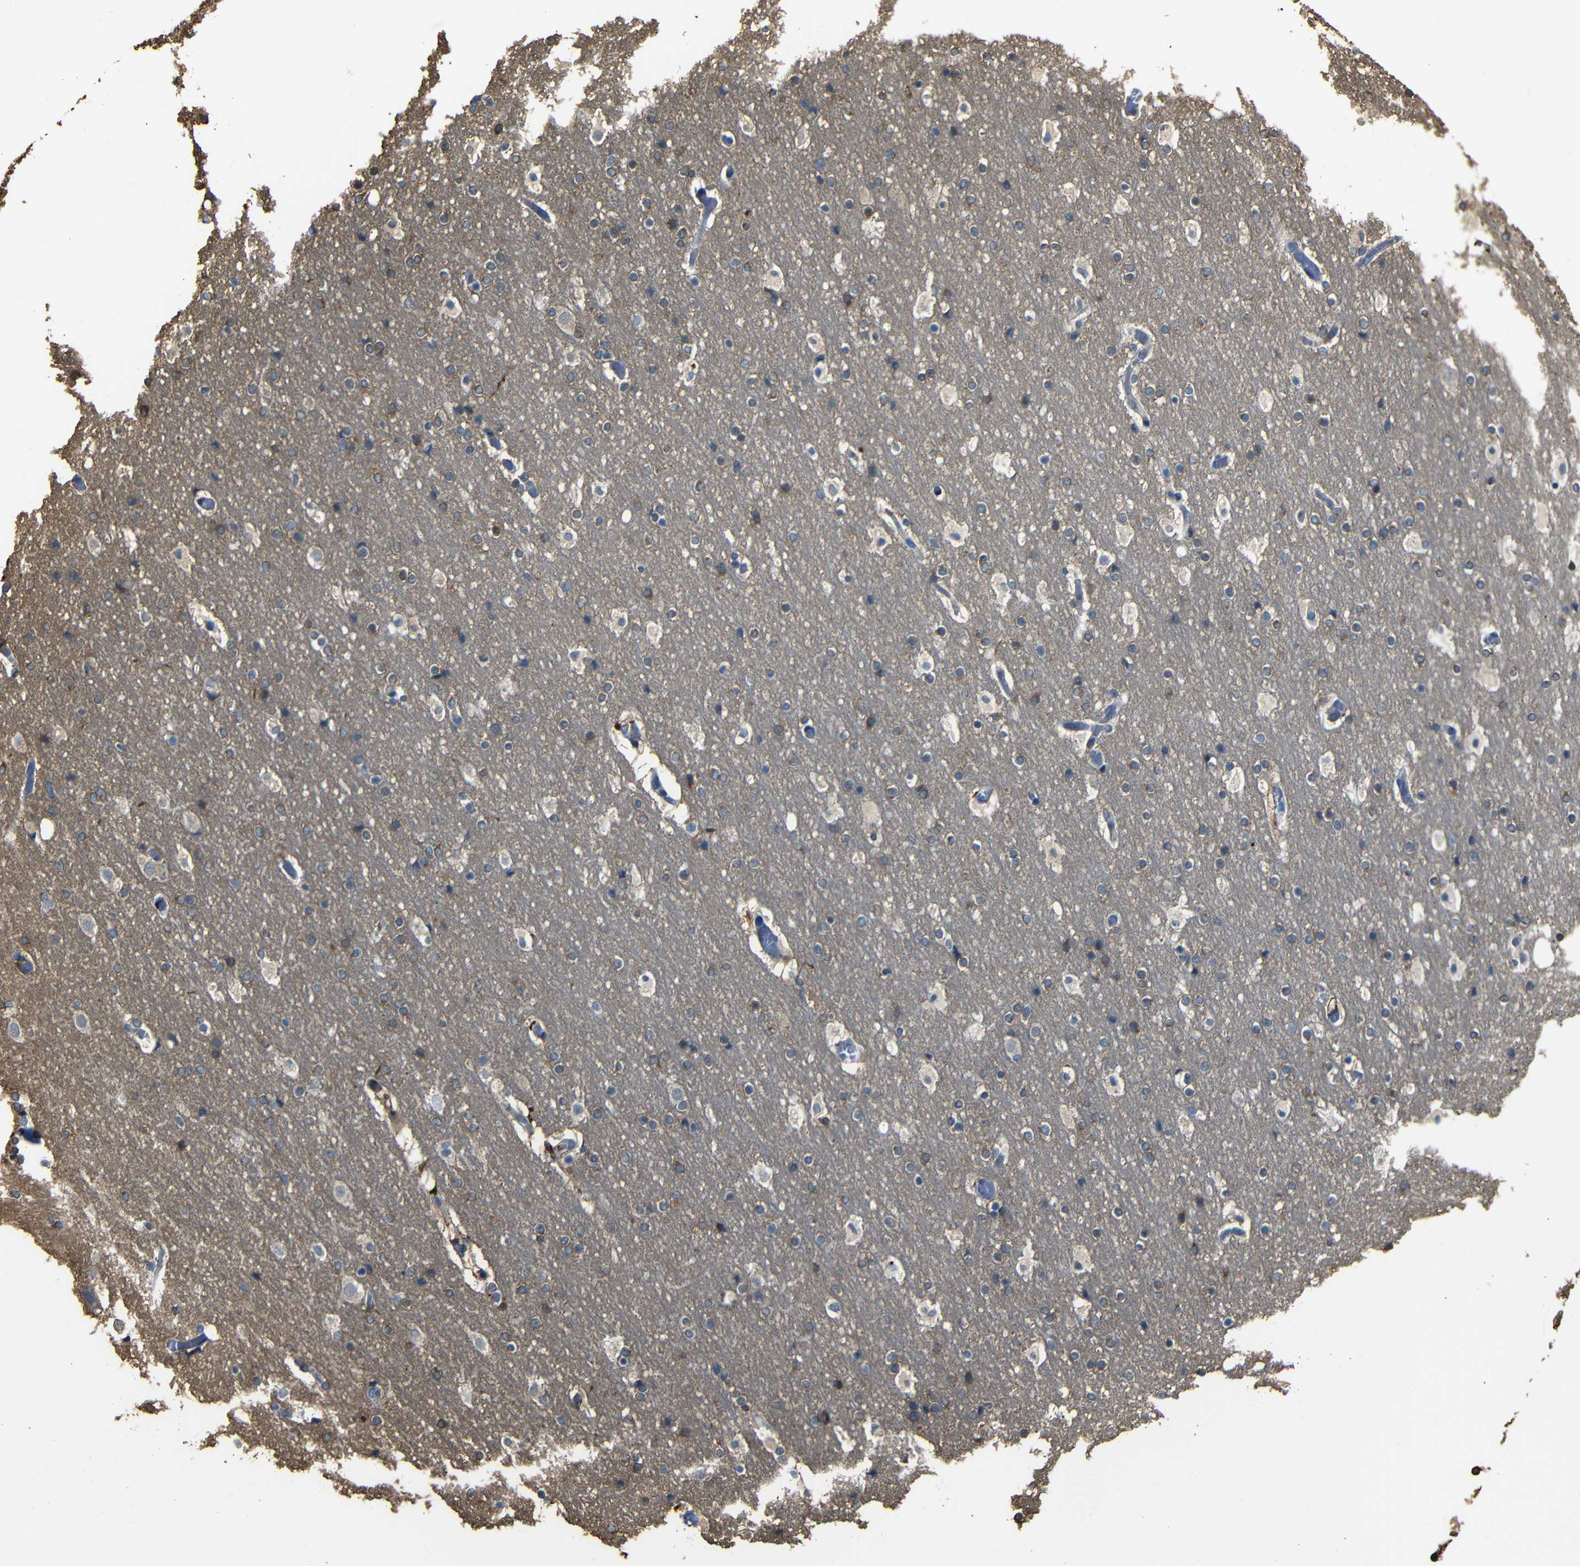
{"staining": {"intensity": "negative", "quantity": "none", "location": "none"}, "tissue": "cerebral cortex", "cell_type": "Endothelial cells", "image_type": "normal", "snomed": [{"axis": "morphology", "description": "Normal tissue, NOS"}, {"axis": "topography", "description": "Cerebral cortex"}], "caption": "IHC image of unremarkable cerebral cortex stained for a protein (brown), which exhibits no expression in endothelial cells.", "gene": "ADGRE5", "patient": {"sex": "male", "age": 57}}